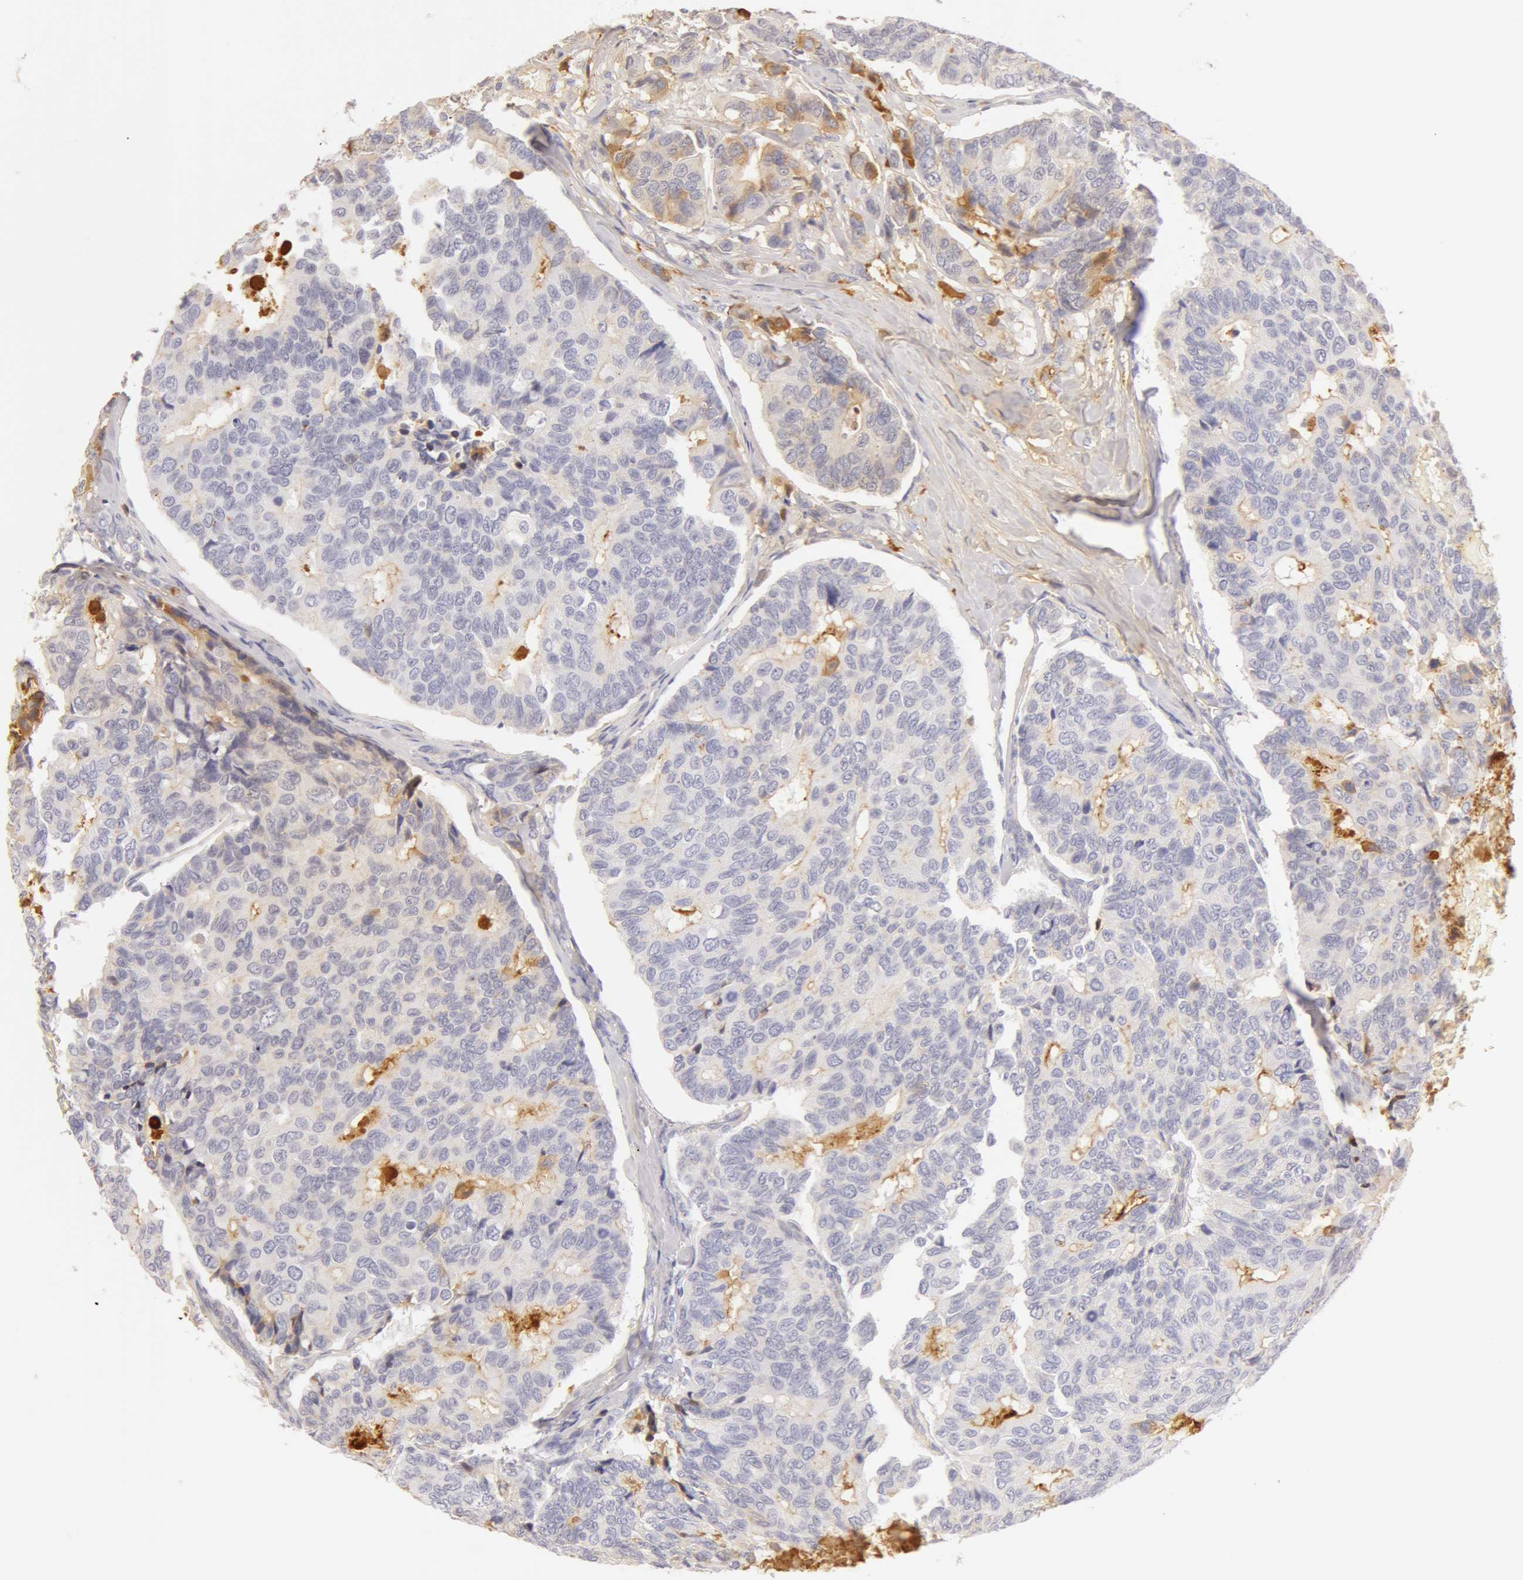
{"staining": {"intensity": "weak", "quantity": "<25%", "location": "cytoplasmic/membranous"}, "tissue": "breast cancer", "cell_type": "Tumor cells", "image_type": "cancer", "snomed": [{"axis": "morphology", "description": "Duct carcinoma"}, {"axis": "topography", "description": "Breast"}], "caption": "Immunohistochemistry micrograph of human breast invasive ductal carcinoma stained for a protein (brown), which reveals no expression in tumor cells. (DAB immunohistochemistry visualized using brightfield microscopy, high magnification).", "gene": "GC", "patient": {"sex": "female", "age": 69}}